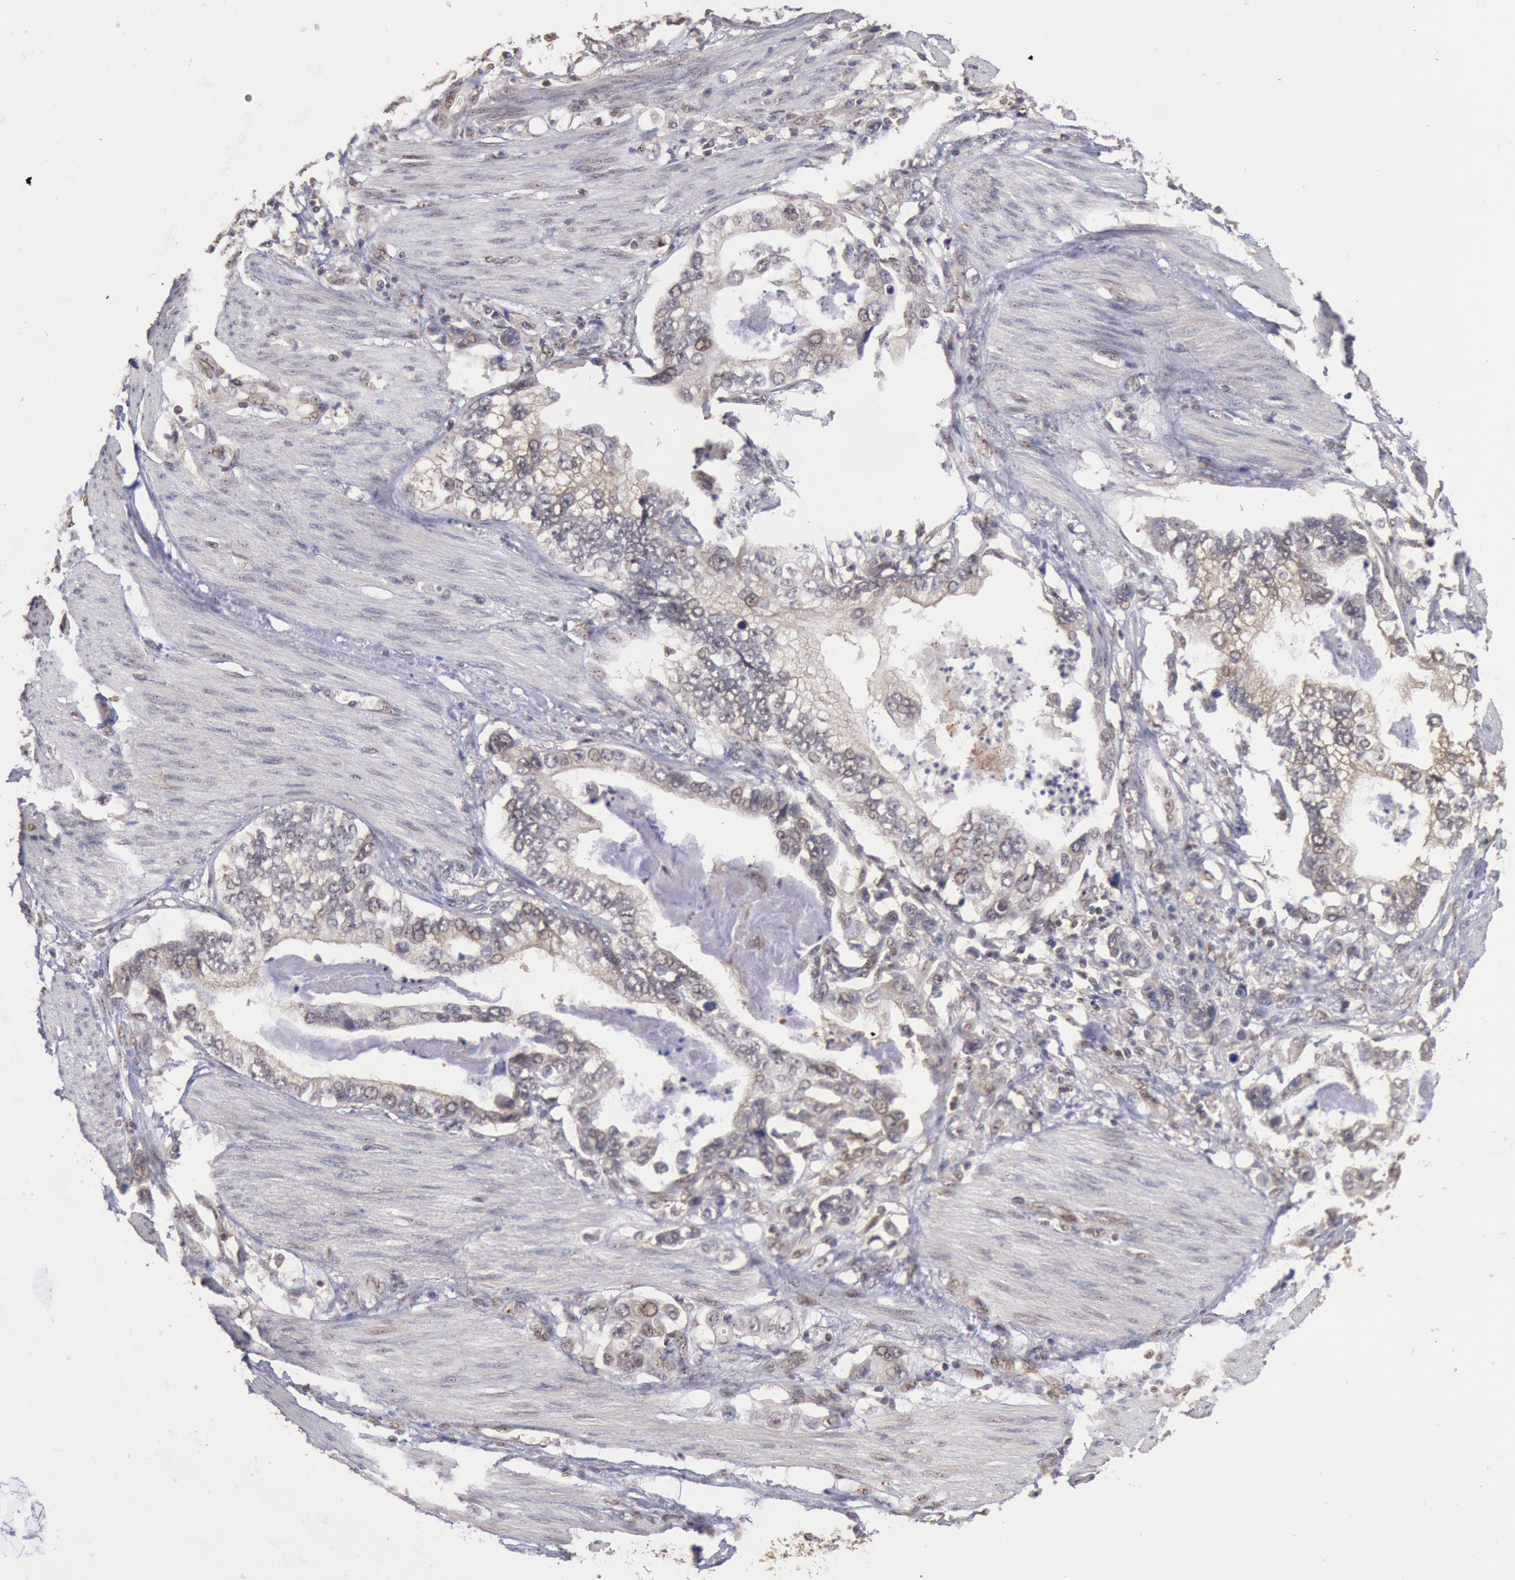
{"staining": {"intensity": "weak", "quantity": "<25%", "location": "cytoplasmic/membranous"}, "tissue": "stomach cancer", "cell_type": "Tumor cells", "image_type": "cancer", "snomed": [{"axis": "morphology", "description": "Adenocarcinoma, NOS"}, {"axis": "topography", "description": "Pancreas"}, {"axis": "topography", "description": "Stomach, upper"}], "caption": "Immunohistochemistry (IHC) of stomach cancer (adenocarcinoma) reveals no expression in tumor cells. (DAB IHC, high magnification).", "gene": "STX17", "patient": {"sex": "male", "age": 77}}